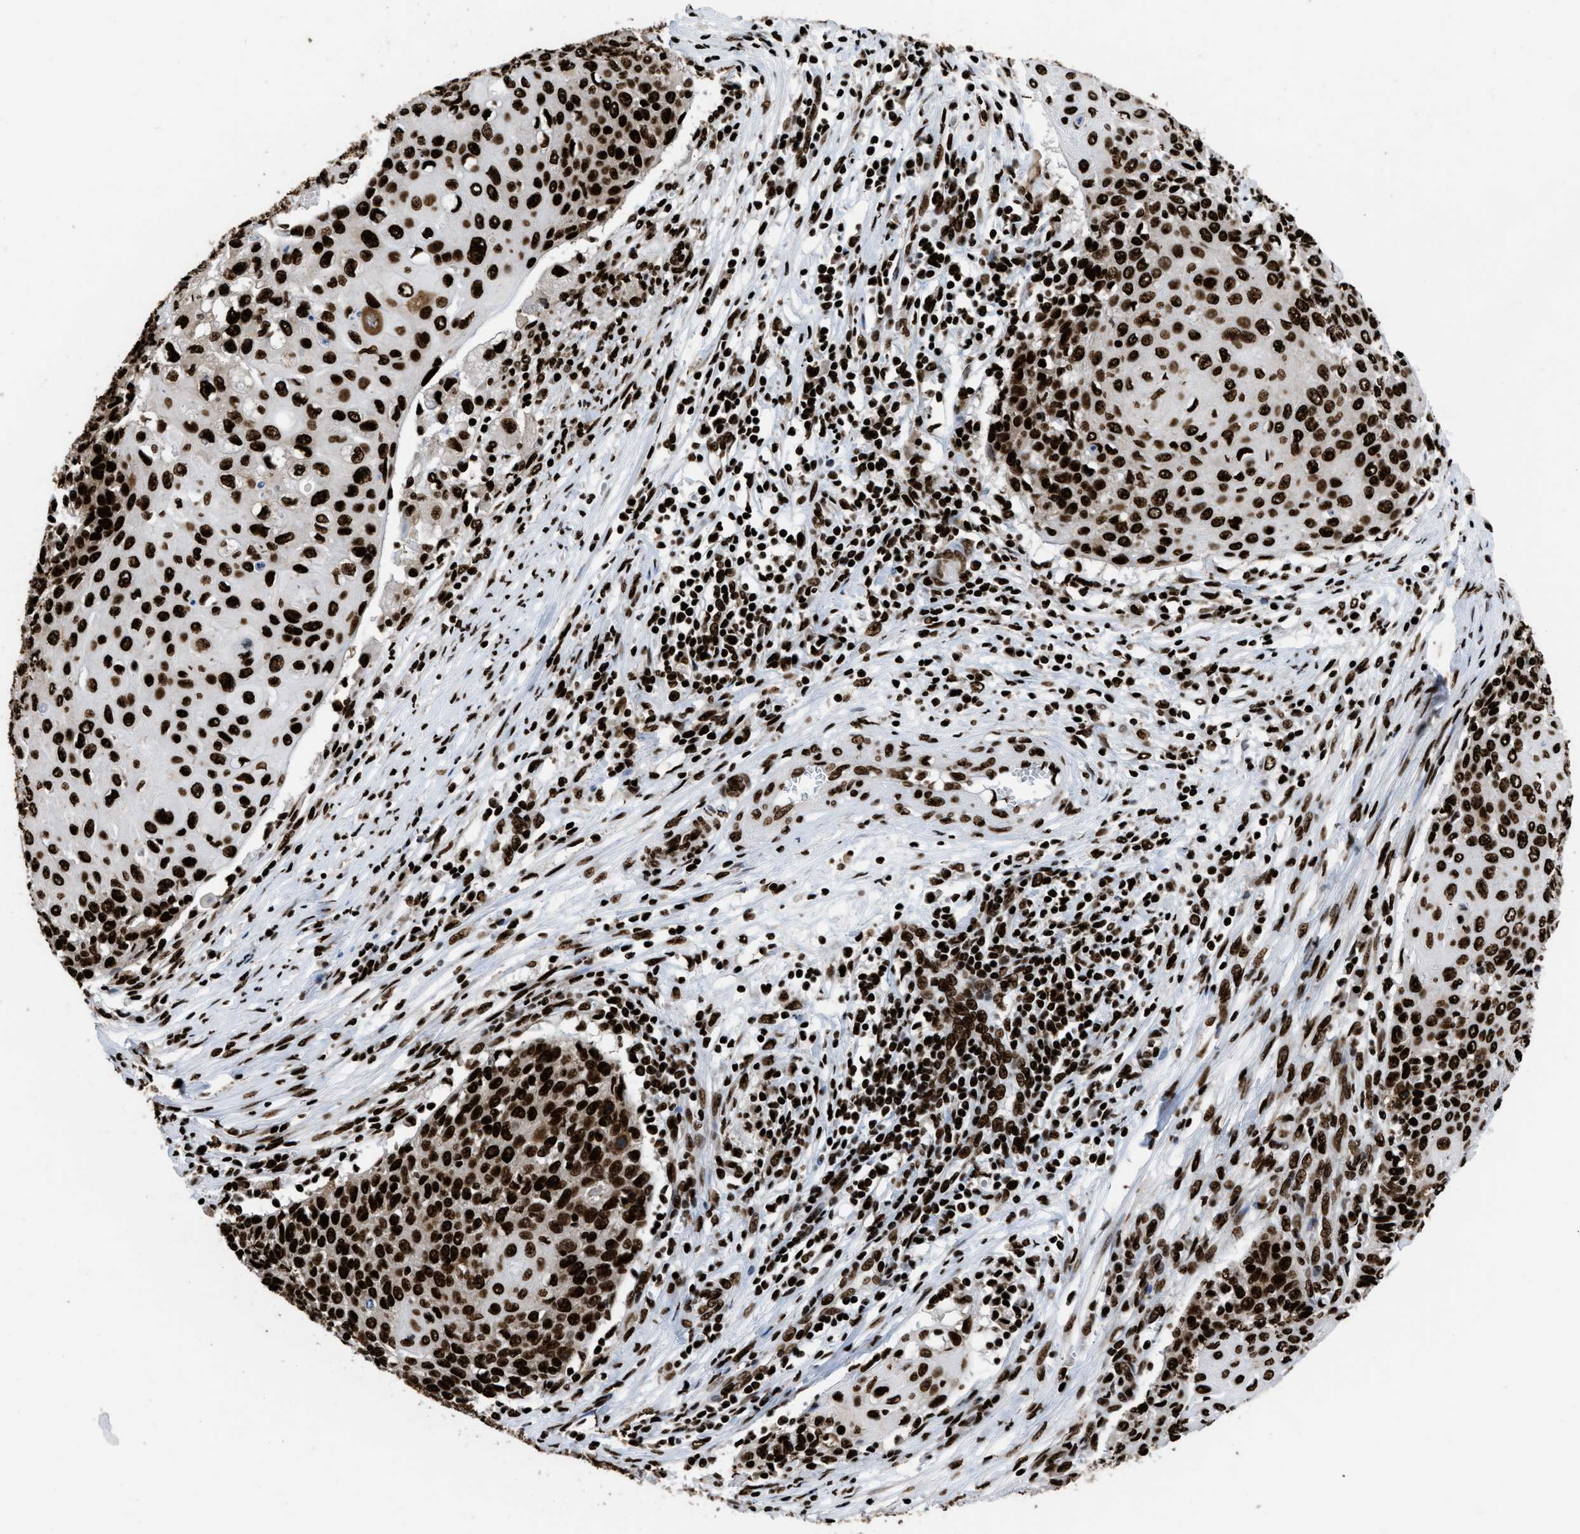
{"staining": {"intensity": "strong", "quantity": ">75%", "location": "nuclear"}, "tissue": "cervical cancer", "cell_type": "Tumor cells", "image_type": "cancer", "snomed": [{"axis": "morphology", "description": "Squamous cell carcinoma, NOS"}, {"axis": "topography", "description": "Cervix"}], "caption": "This image displays immunohistochemistry staining of human cervical cancer (squamous cell carcinoma), with high strong nuclear positivity in approximately >75% of tumor cells.", "gene": "HNRNPM", "patient": {"sex": "female", "age": 39}}